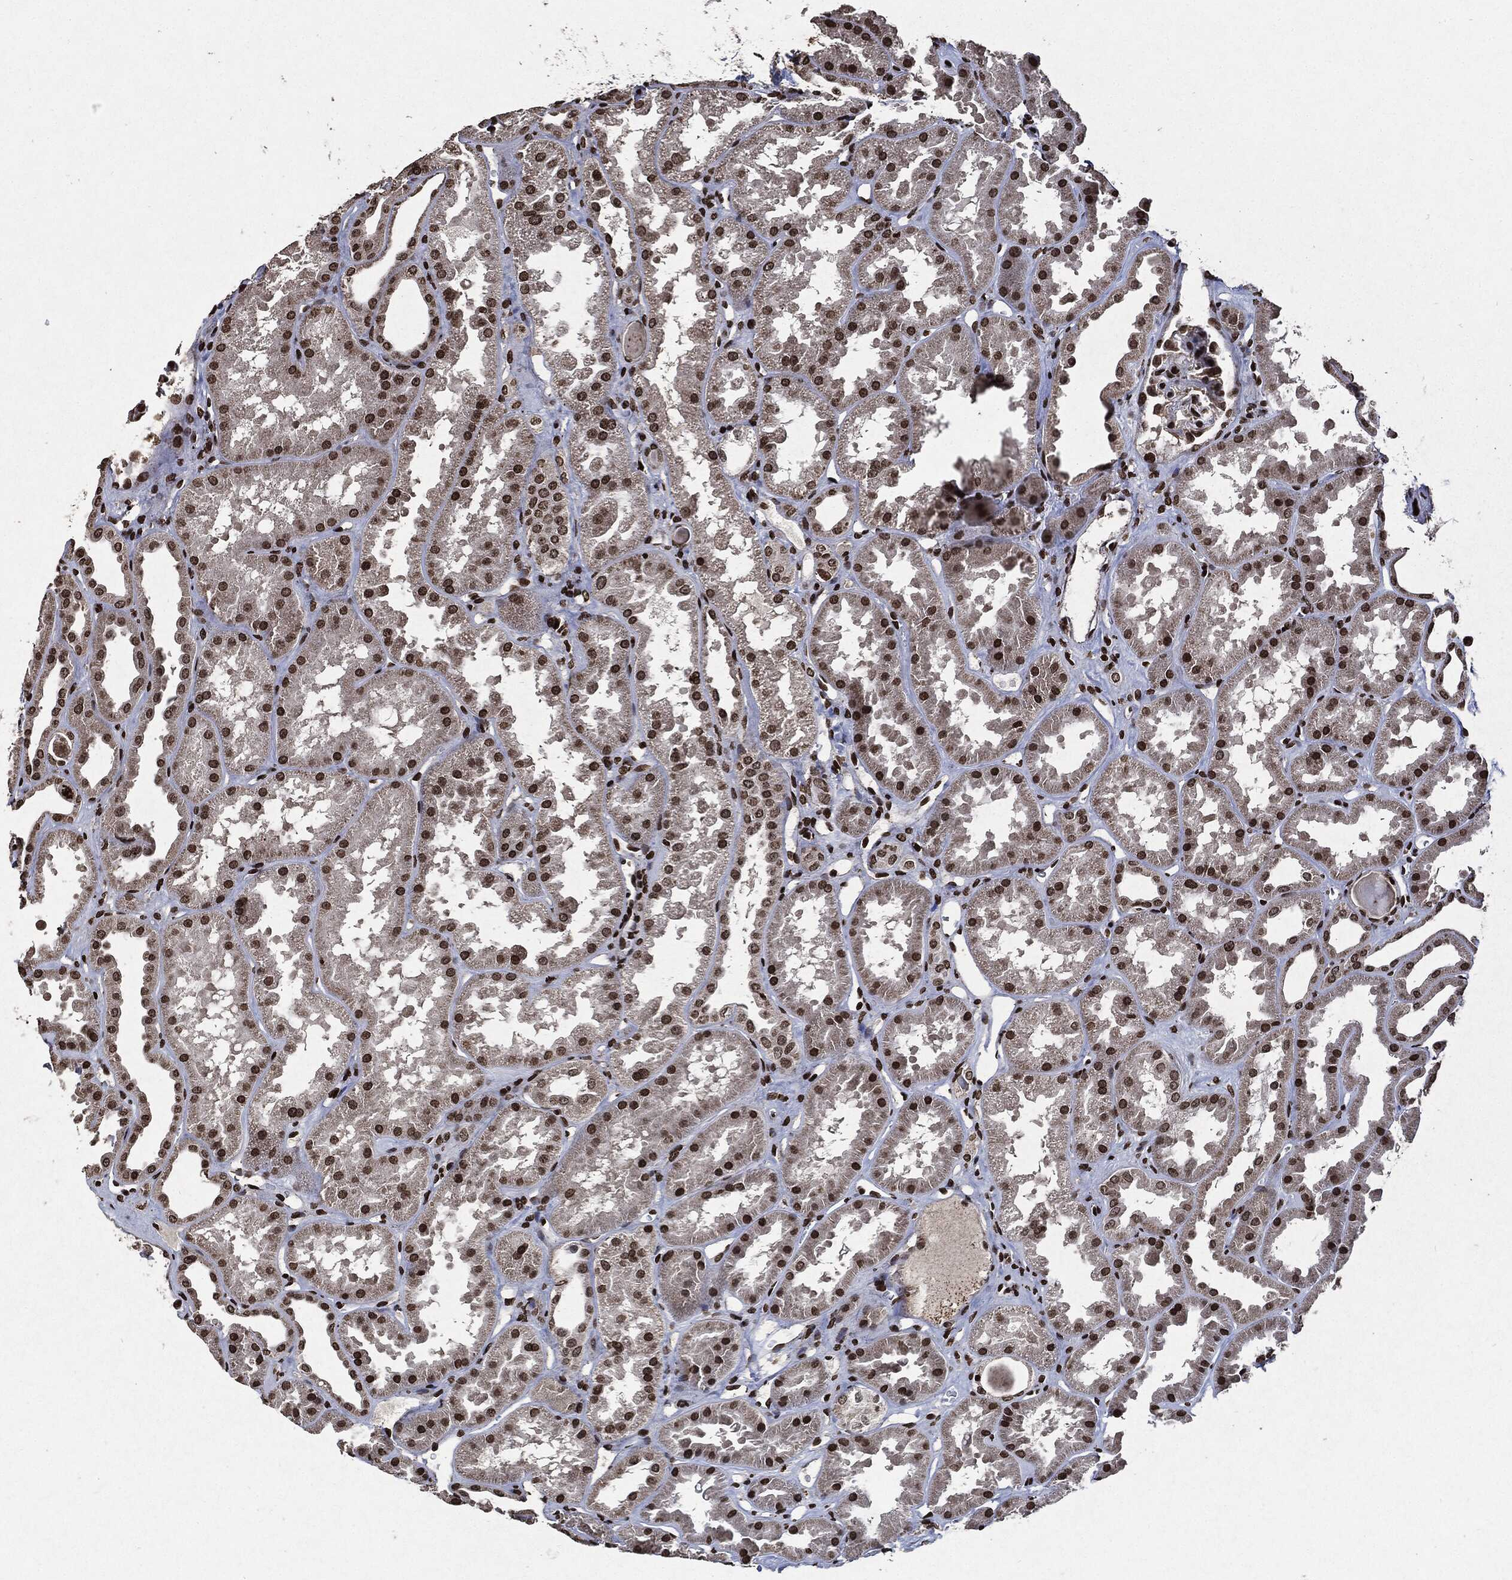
{"staining": {"intensity": "strong", "quantity": "<25%", "location": "nuclear"}, "tissue": "kidney", "cell_type": "Cells in glomeruli", "image_type": "normal", "snomed": [{"axis": "morphology", "description": "Normal tissue, NOS"}, {"axis": "topography", "description": "Kidney"}], "caption": "High-power microscopy captured an immunohistochemistry (IHC) micrograph of normal kidney, revealing strong nuclear expression in approximately <25% of cells in glomeruli.", "gene": "JUN", "patient": {"sex": "male", "age": 61}}